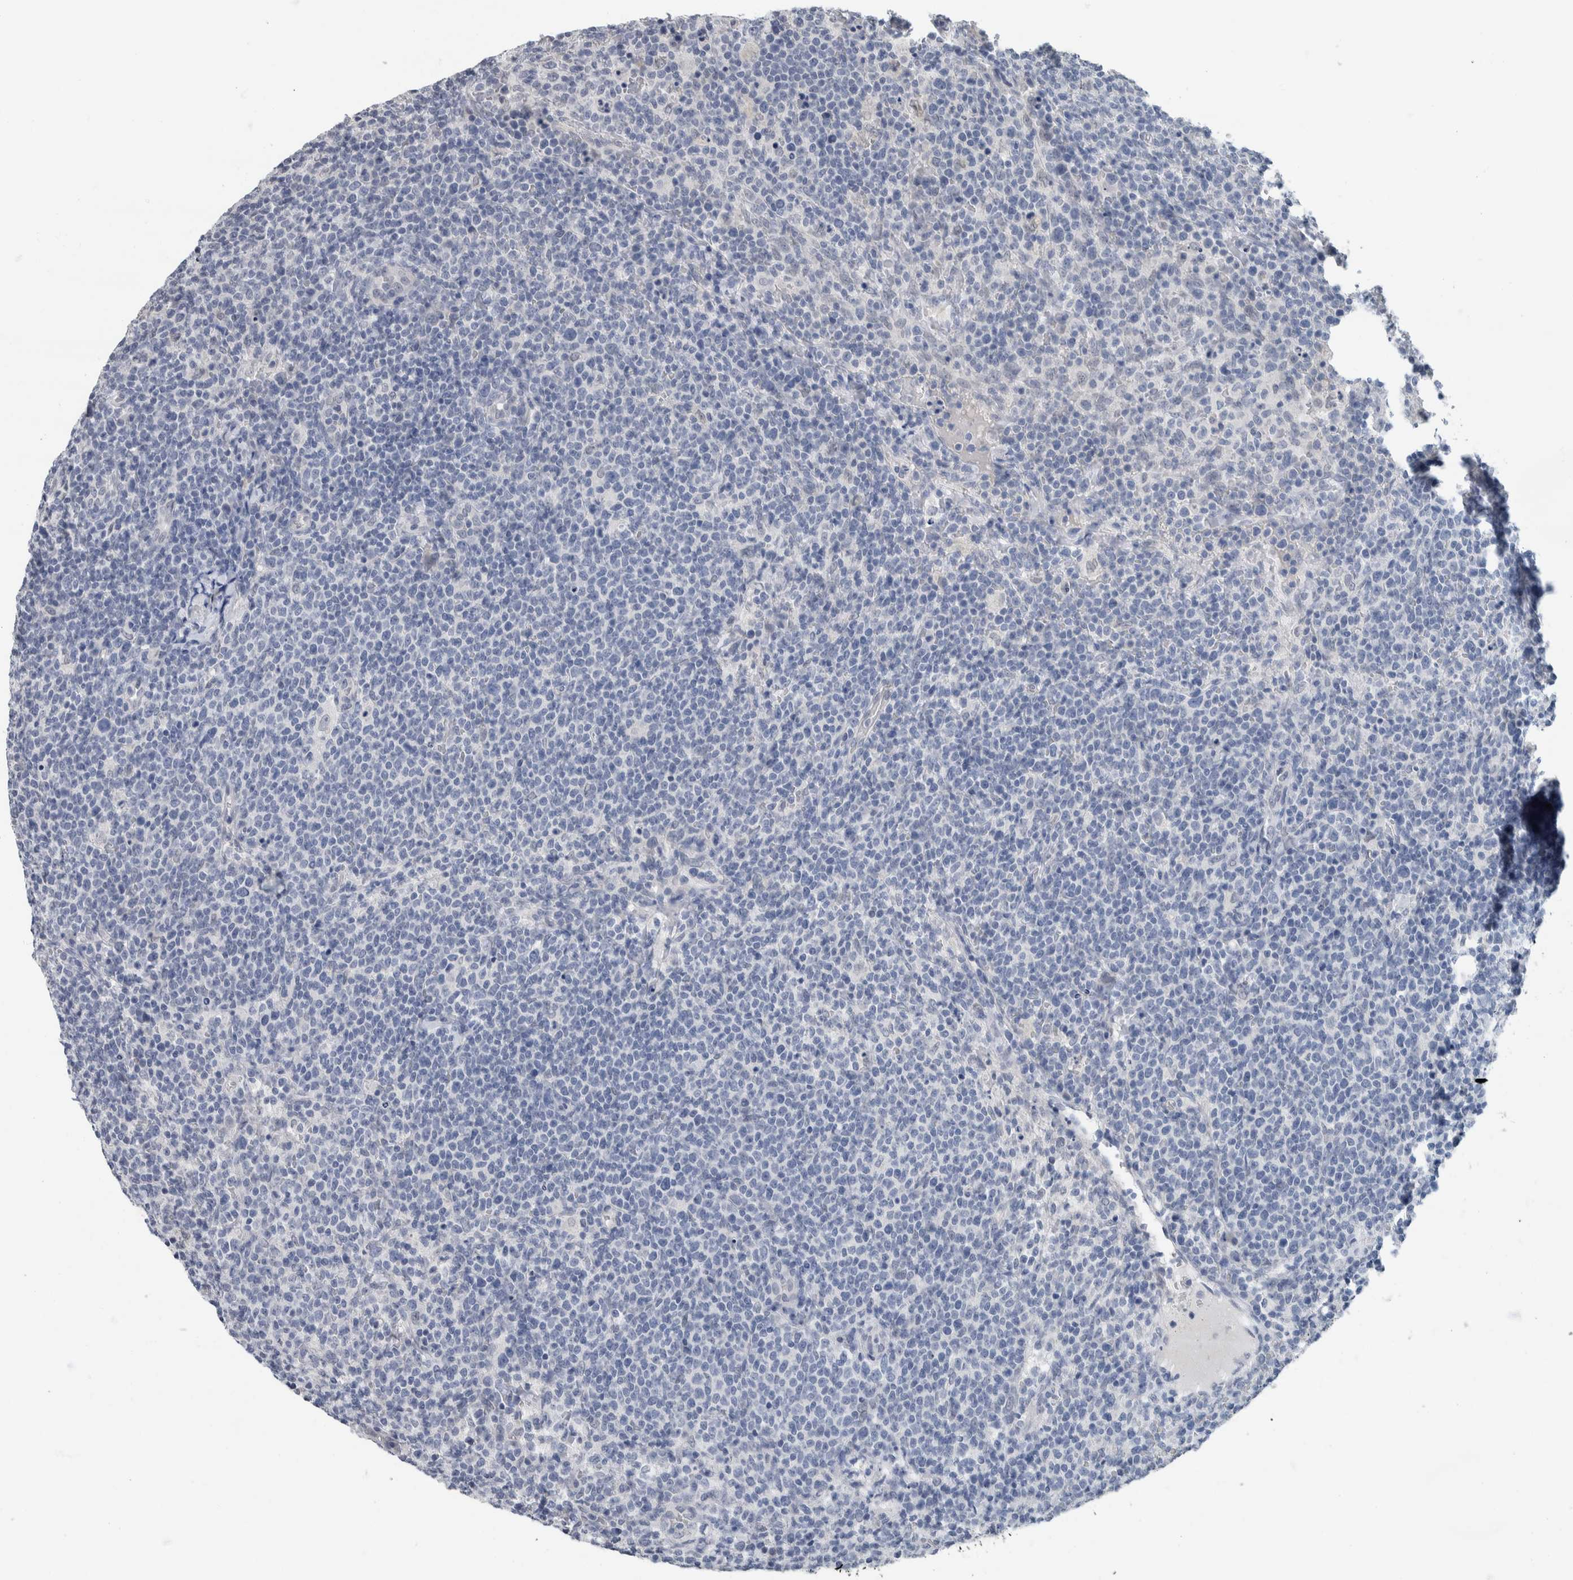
{"staining": {"intensity": "negative", "quantity": "none", "location": "none"}, "tissue": "lymphoma", "cell_type": "Tumor cells", "image_type": "cancer", "snomed": [{"axis": "morphology", "description": "Malignant lymphoma, non-Hodgkin's type, High grade"}, {"axis": "topography", "description": "Lymph node"}], "caption": "Histopathology image shows no protein expression in tumor cells of lymphoma tissue.", "gene": "NEFM", "patient": {"sex": "male", "age": 61}}